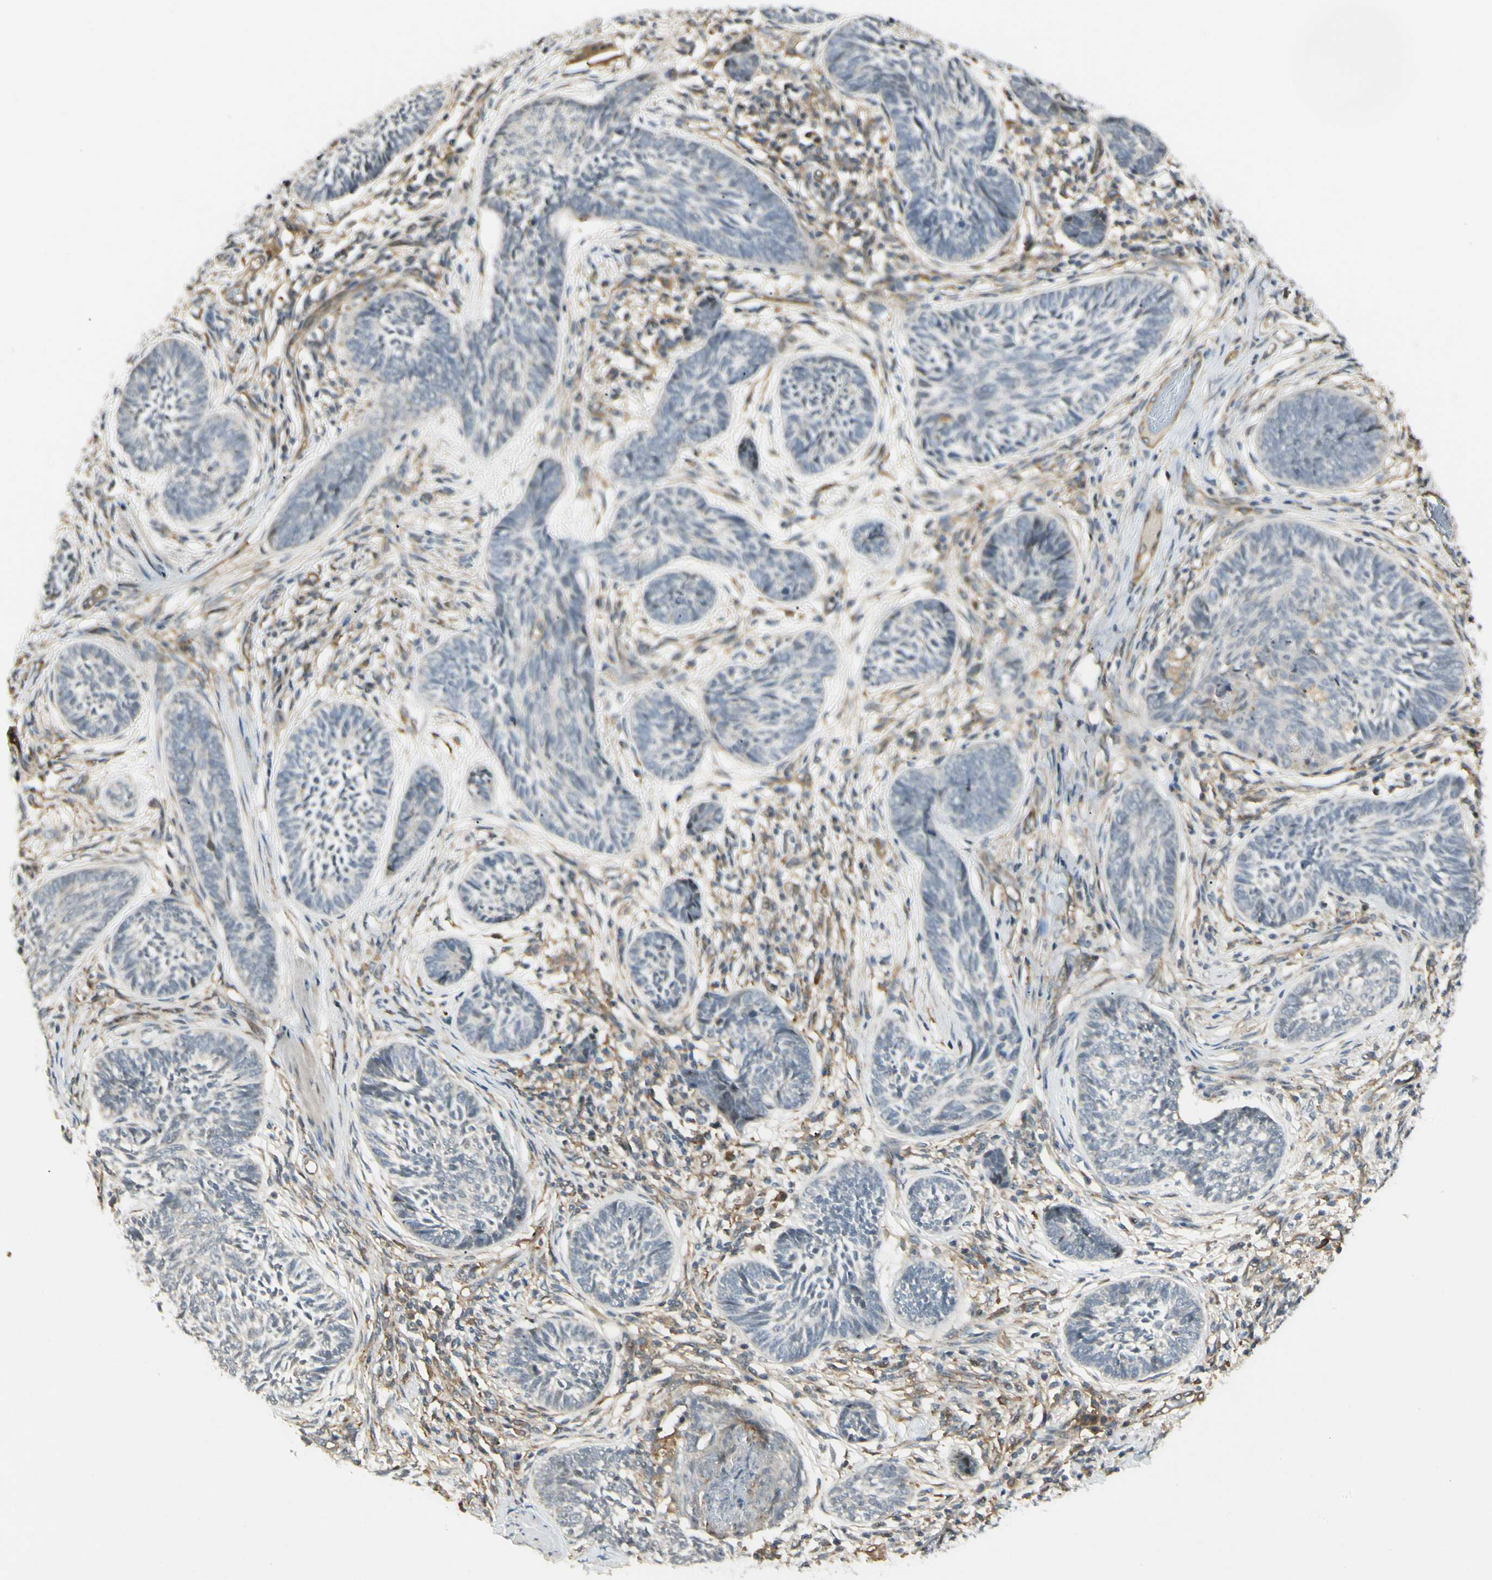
{"staining": {"intensity": "negative", "quantity": "none", "location": "none"}, "tissue": "skin cancer", "cell_type": "Tumor cells", "image_type": "cancer", "snomed": [{"axis": "morphology", "description": "Papilloma, NOS"}, {"axis": "morphology", "description": "Basal cell carcinoma"}, {"axis": "topography", "description": "Skin"}], "caption": "The immunohistochemistry (IHC) histopathology image has no significant staining in tumor cells of skin basal cell carcinoma tissue. (Brightfield microscopy of DAB immunohistochemistry (IHC) at high magnification).", "gene": "FNDC3B", "patient": {"sex": "male", "age": 87}}